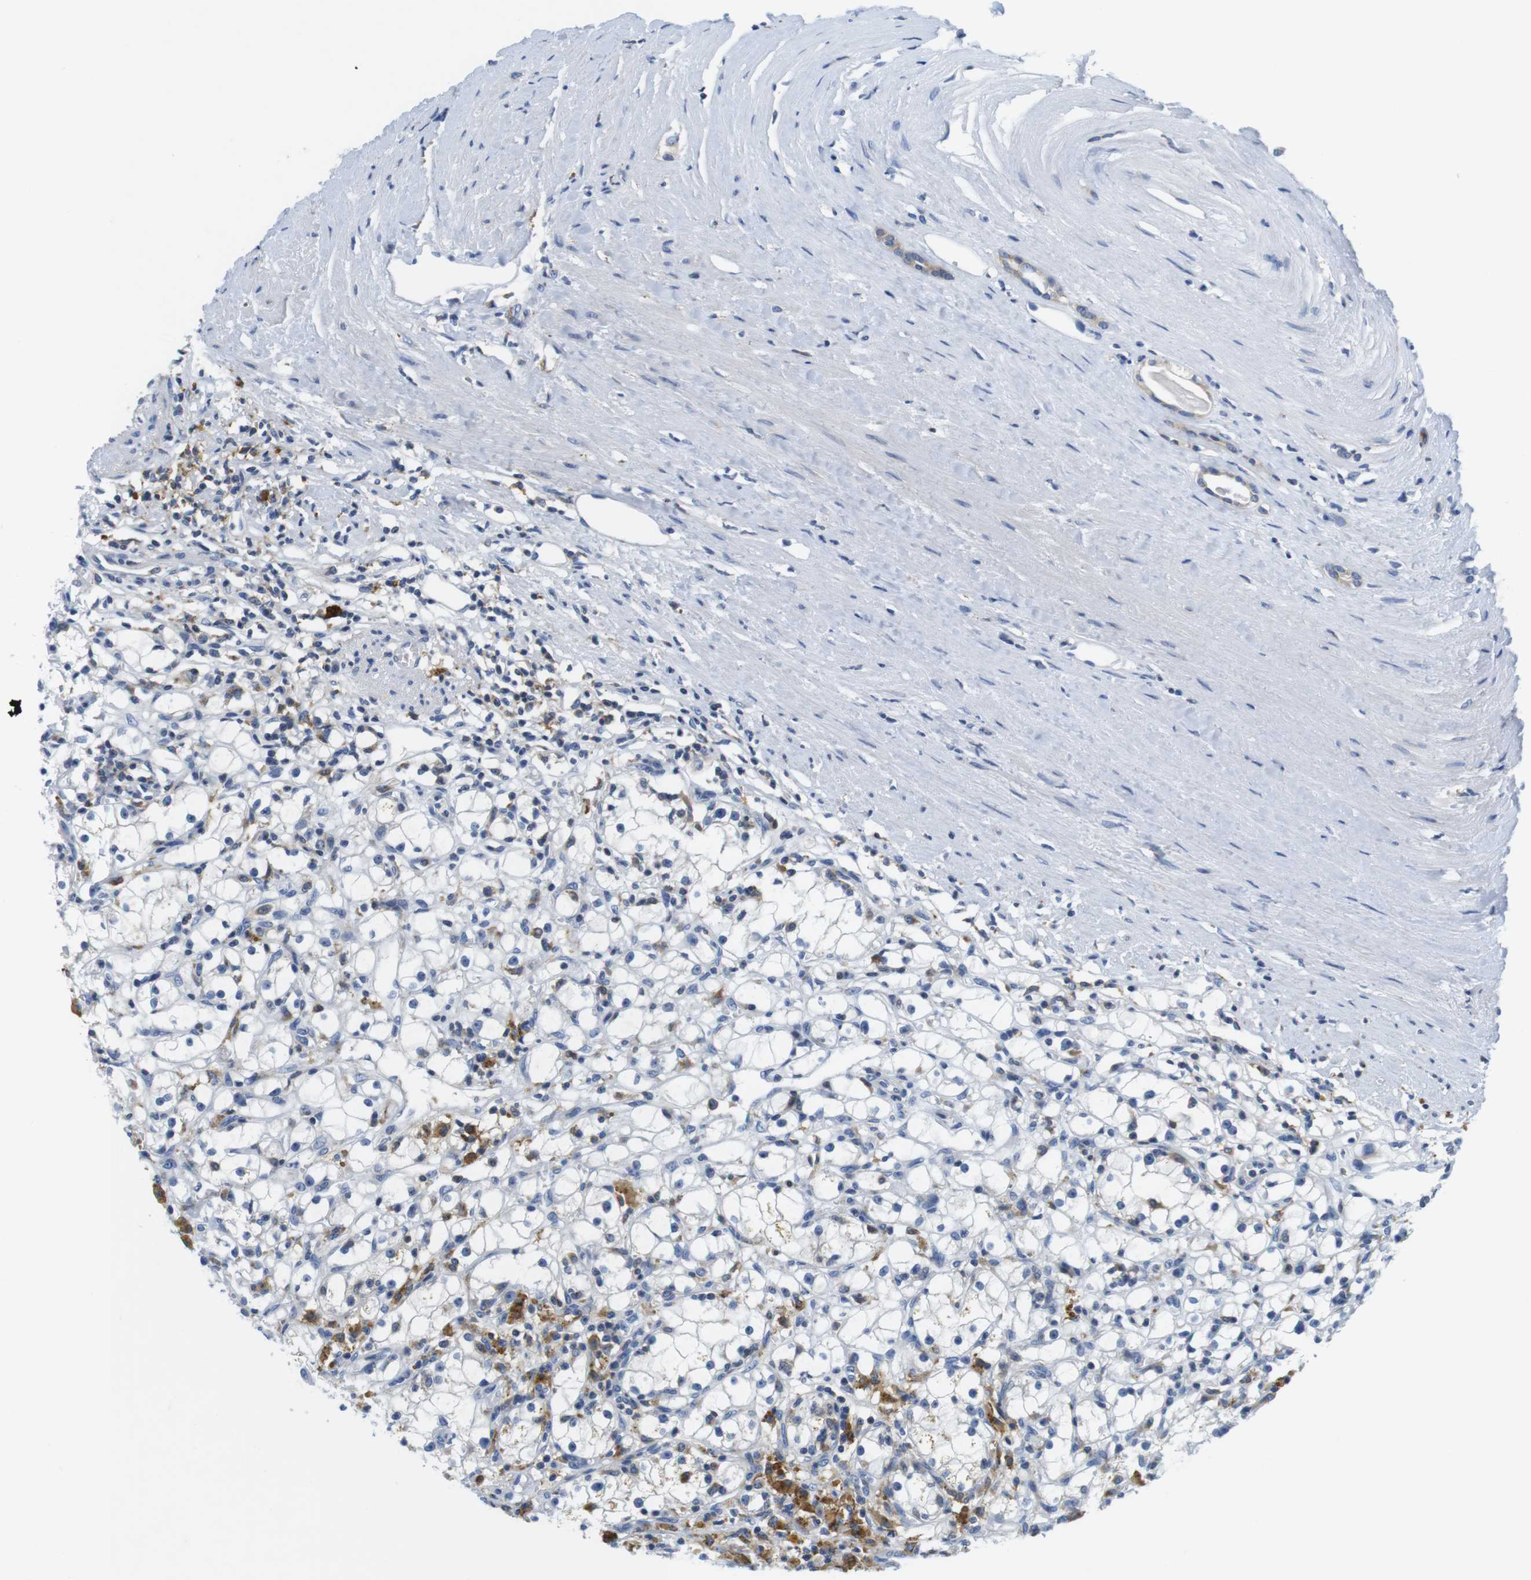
{"staining": {"intensity": "negative", "quantity": "none", "location": "none"}, "tissue": "renal cancer", "cell_type": "Tumor cells", "image_type": "cancer", "snomed": [{"axis": "morphology", "description": "Adenocarcinoma, NOS"}, {"axis": "topography", "description": "Kidney"}], "caption": "Tumor cells are negative for protein expression in human renal adenocarcinoma.", "gene": "CNGA2", "patient": {"sex": "male", "age": 56}}